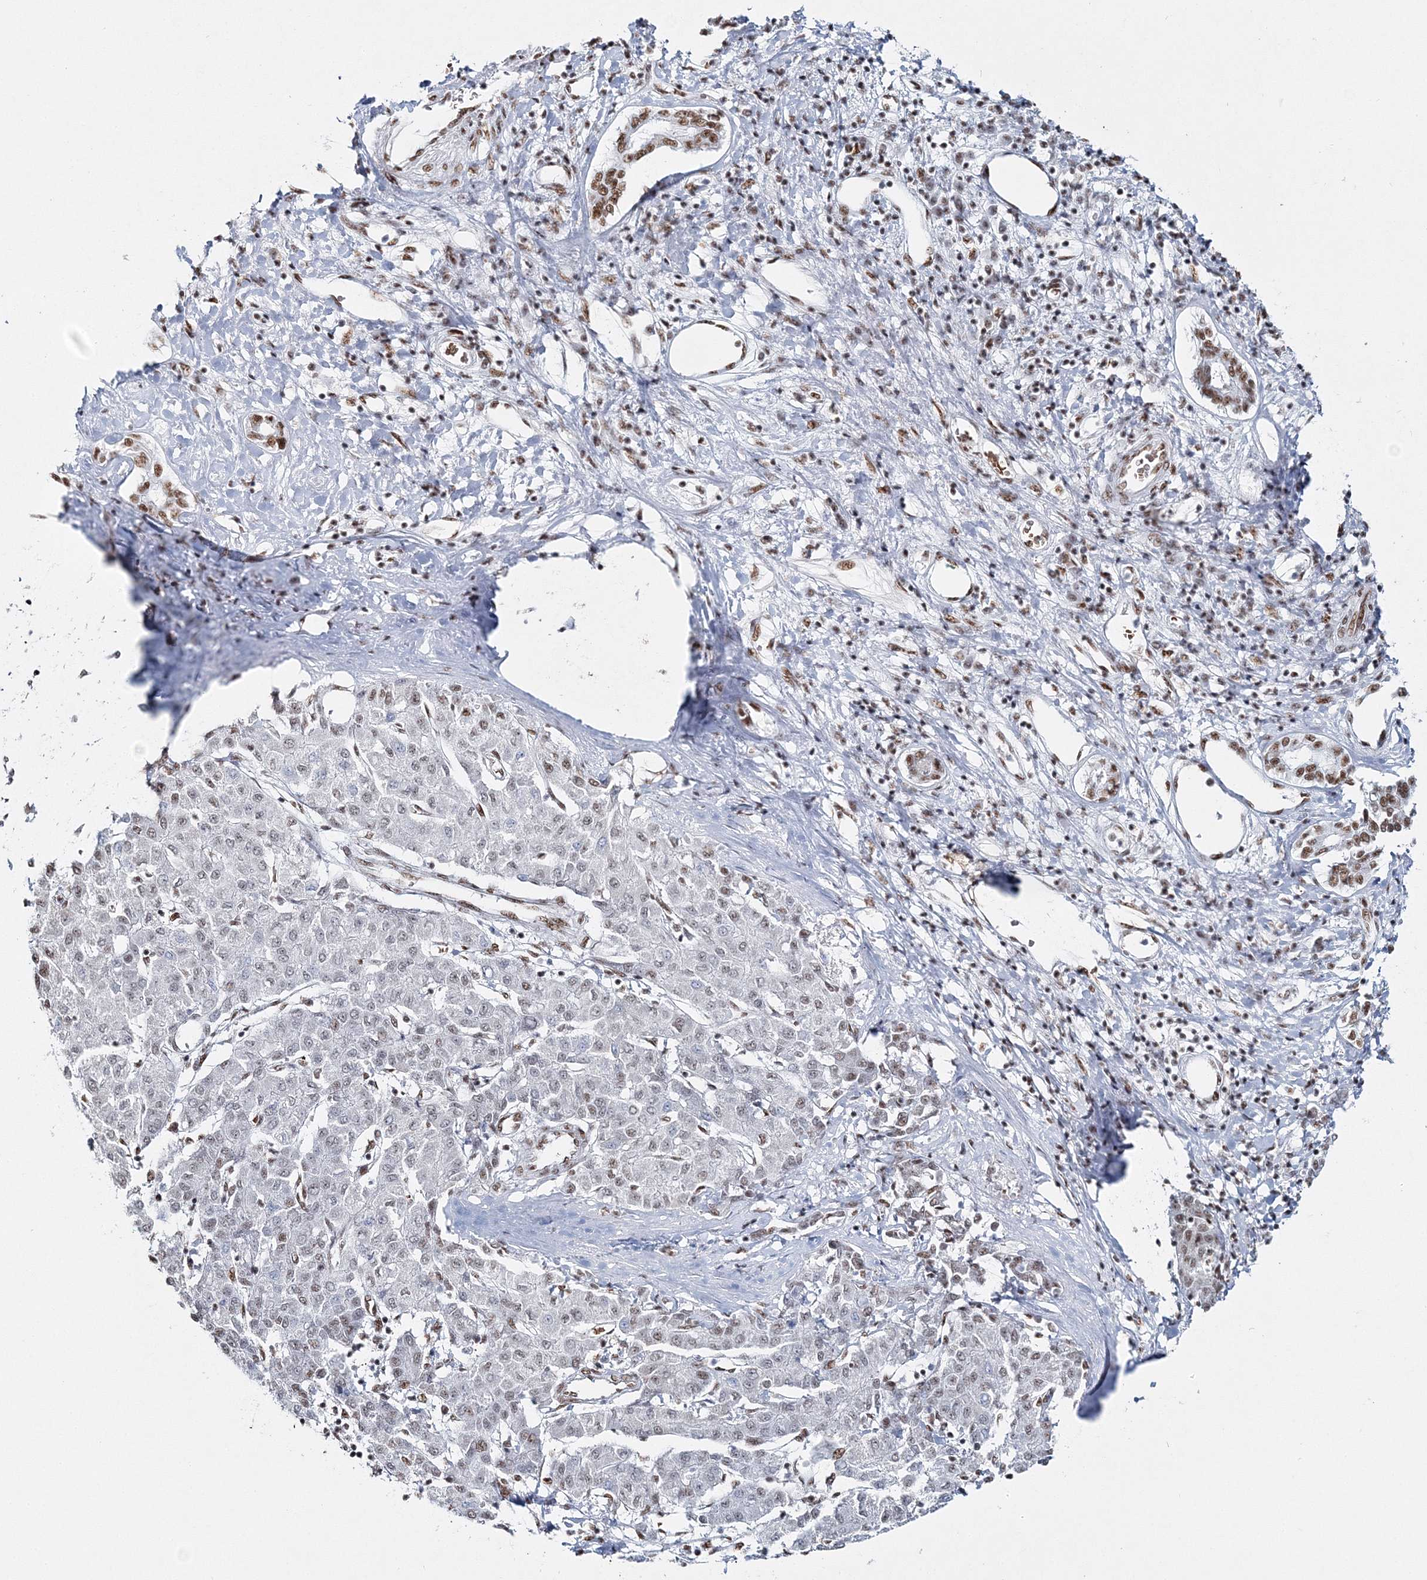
{"staining": {"intensity": "weak", "quantity": "<25%", "location": "nuclear"}, "tissue": "liver cancer", "cell_type": "Tumor cells", "image_type": "cancer", "snomed": [{"axis": "morphology", "description": "Carcinoma, Hepatocellular, NOS"}, {"axis": "topography", "description": "Liver"}], "caption": "High magnification brightfield microscopy of liver hepatocellular carcinoma stained with DAB (3,3'-diaminobenzidine) (brown) and counterstained with hematoxylin (blue): tumor cells show no significant positivity.", "gene": "QRICH1", "patient": {"sex": "male", "age": 65}}